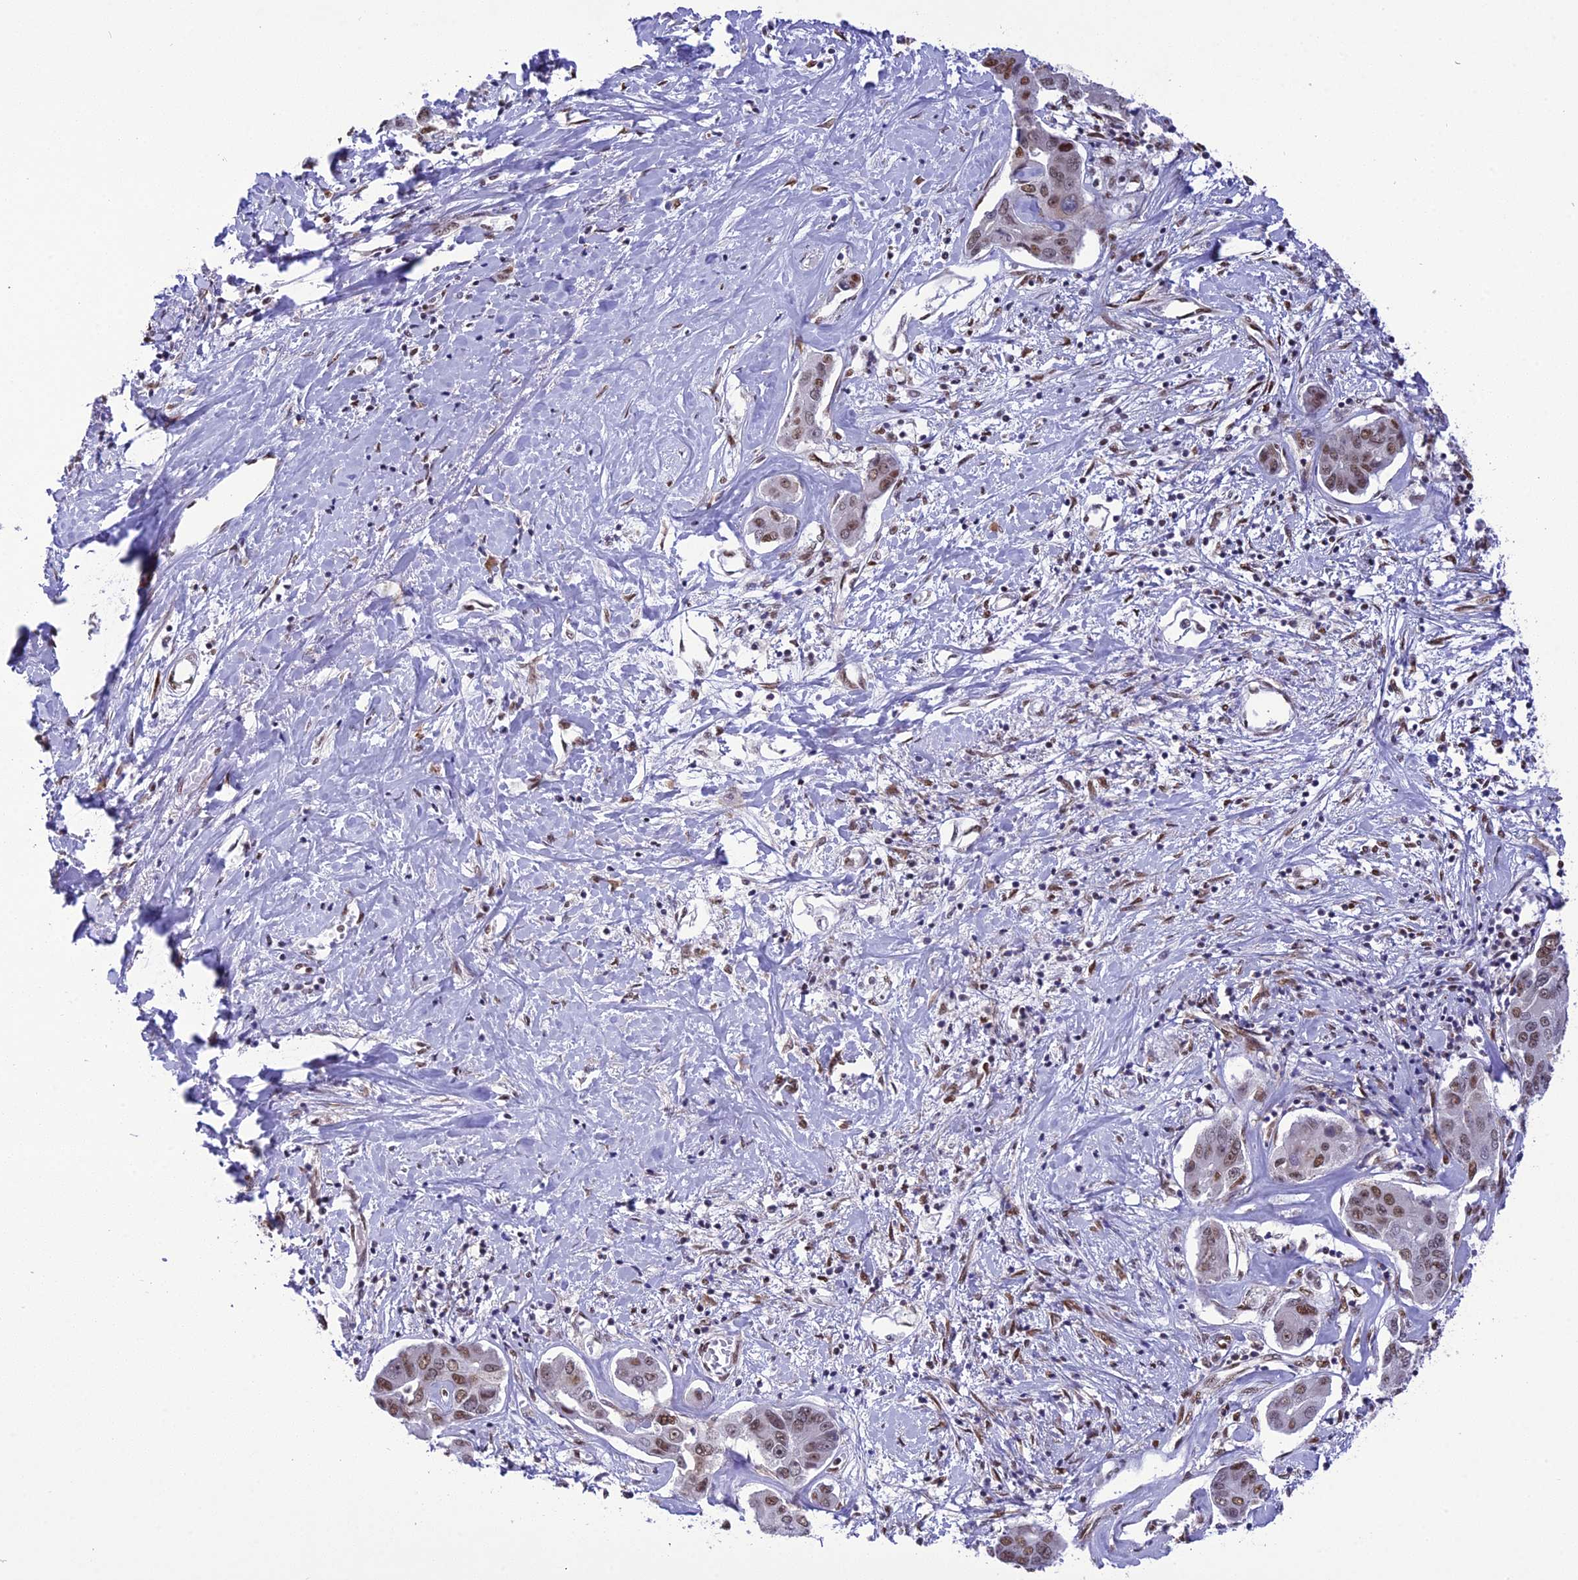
{"staining": {"intensity": "moderate", "quantity": ">75%", "location": "nuclear"}, "tissue": "liver cancer", "cell_type": "Tumor cells", "image_type": "cancer", "snomed": [{"axis": "morphology", "description": "Cholangiocarcinoma"}, {"axis": "topography", "description": "Liver"}], "caption": "A medium amount of moderate nuclear expression is appreciated in approximately >75% of tumor cells in liver cancer tissue.", "gene": "DDX1", "patient": {"sex": "male", "age": 59}}